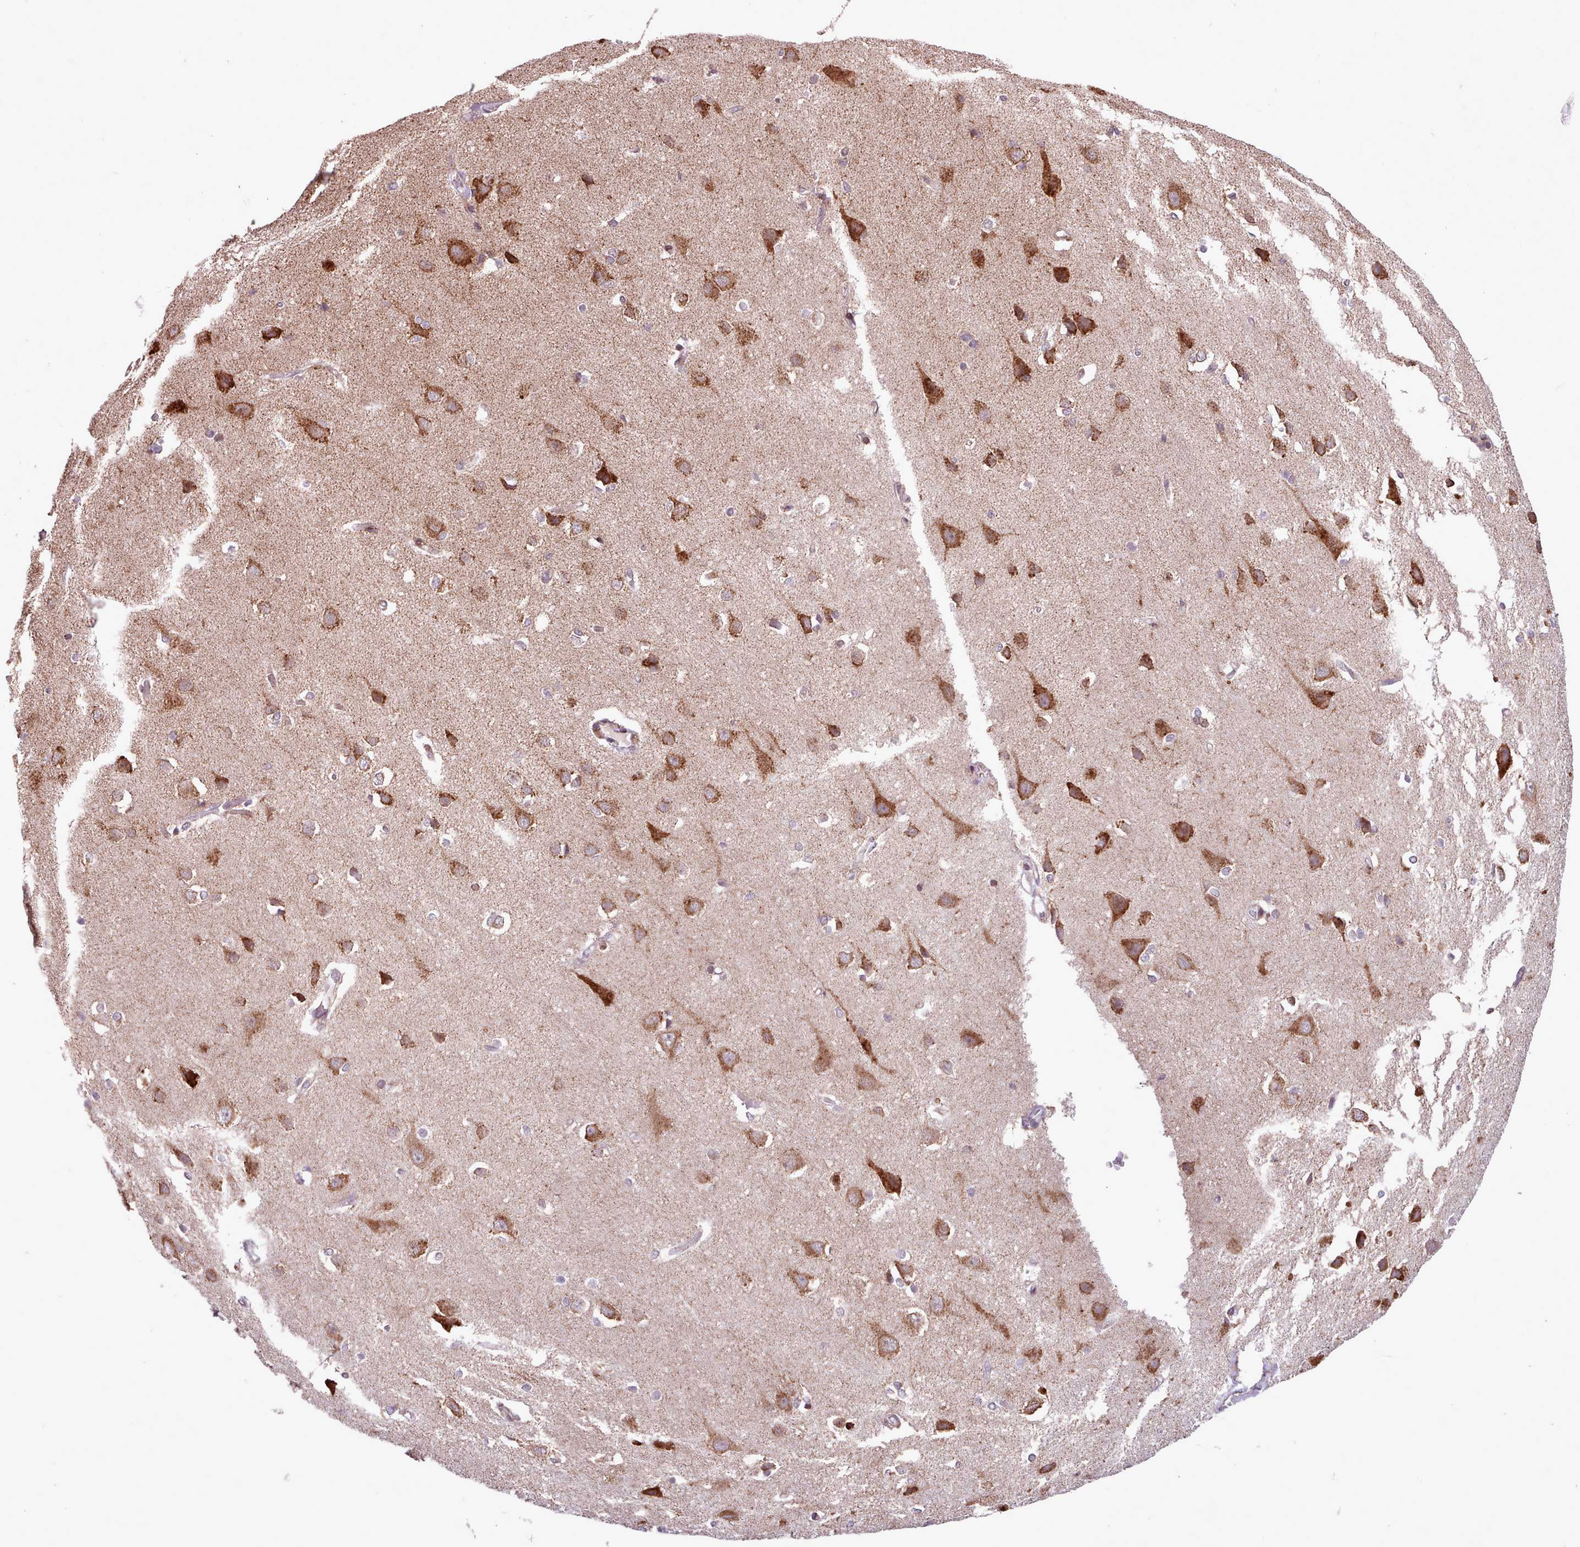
{"staining": {"intensity": "moderate", "quantity": "<25%", "location": "cytoplasmic/membranous"}, "tissue": "cerebral cortex", "cell_type": "Endothelial cells", "image_type": "normal", "snomed": [{"axis": "morphology", "description": "Normal tissue, NOS"}, {"axis": "topography", "description": "Cerebral cortex"}], "caption": "Immunohistochemistry (IHC) of unremarkable human cerebral cortex demonstrates low levels of moderate cytoplasmic/membranous positivity in about <25% of endothelial cells.", "gene": "TTLL3", "patient": {"sex": "male", "age": 37}}